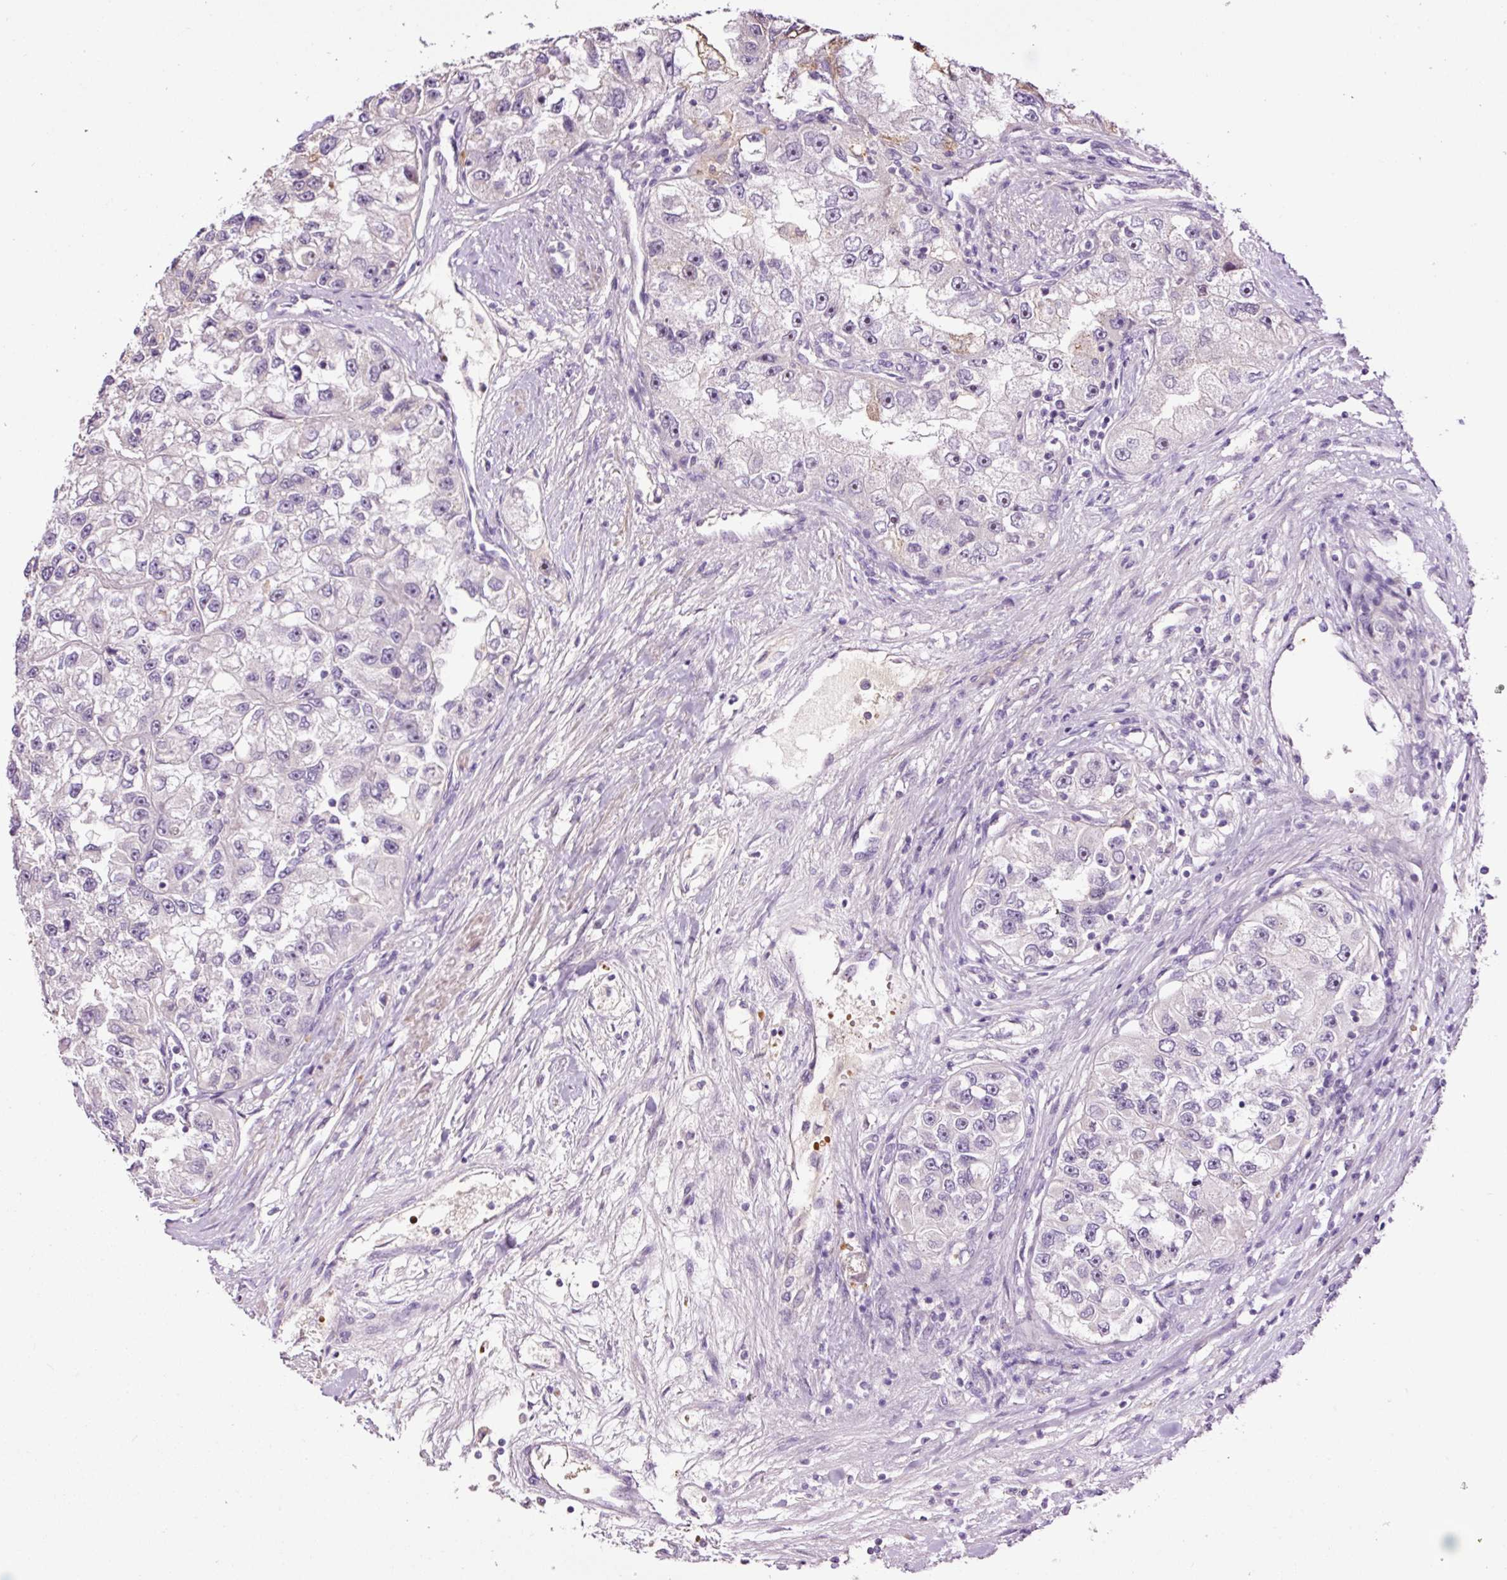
{"staining": {"intensity": "negative", "quantity": "none", "location": "none"}, "tissue": "renal cancer", "cell_type": "Tumor cells", "image_type": "cancer", "snomed": [{"axis": "morphology", "description": "Adenocarcinoma, NOS"}, {"axis": "topography", "description": "Kidney"}], "caption": "Immunohistochemistry (IHC) histopathology image of human renal cancer stained for a protein (brown), which demonstrates no positivity in tumor cells.", "gene": "TMEM235", "patient": {"sex": "male", "age": 63}}